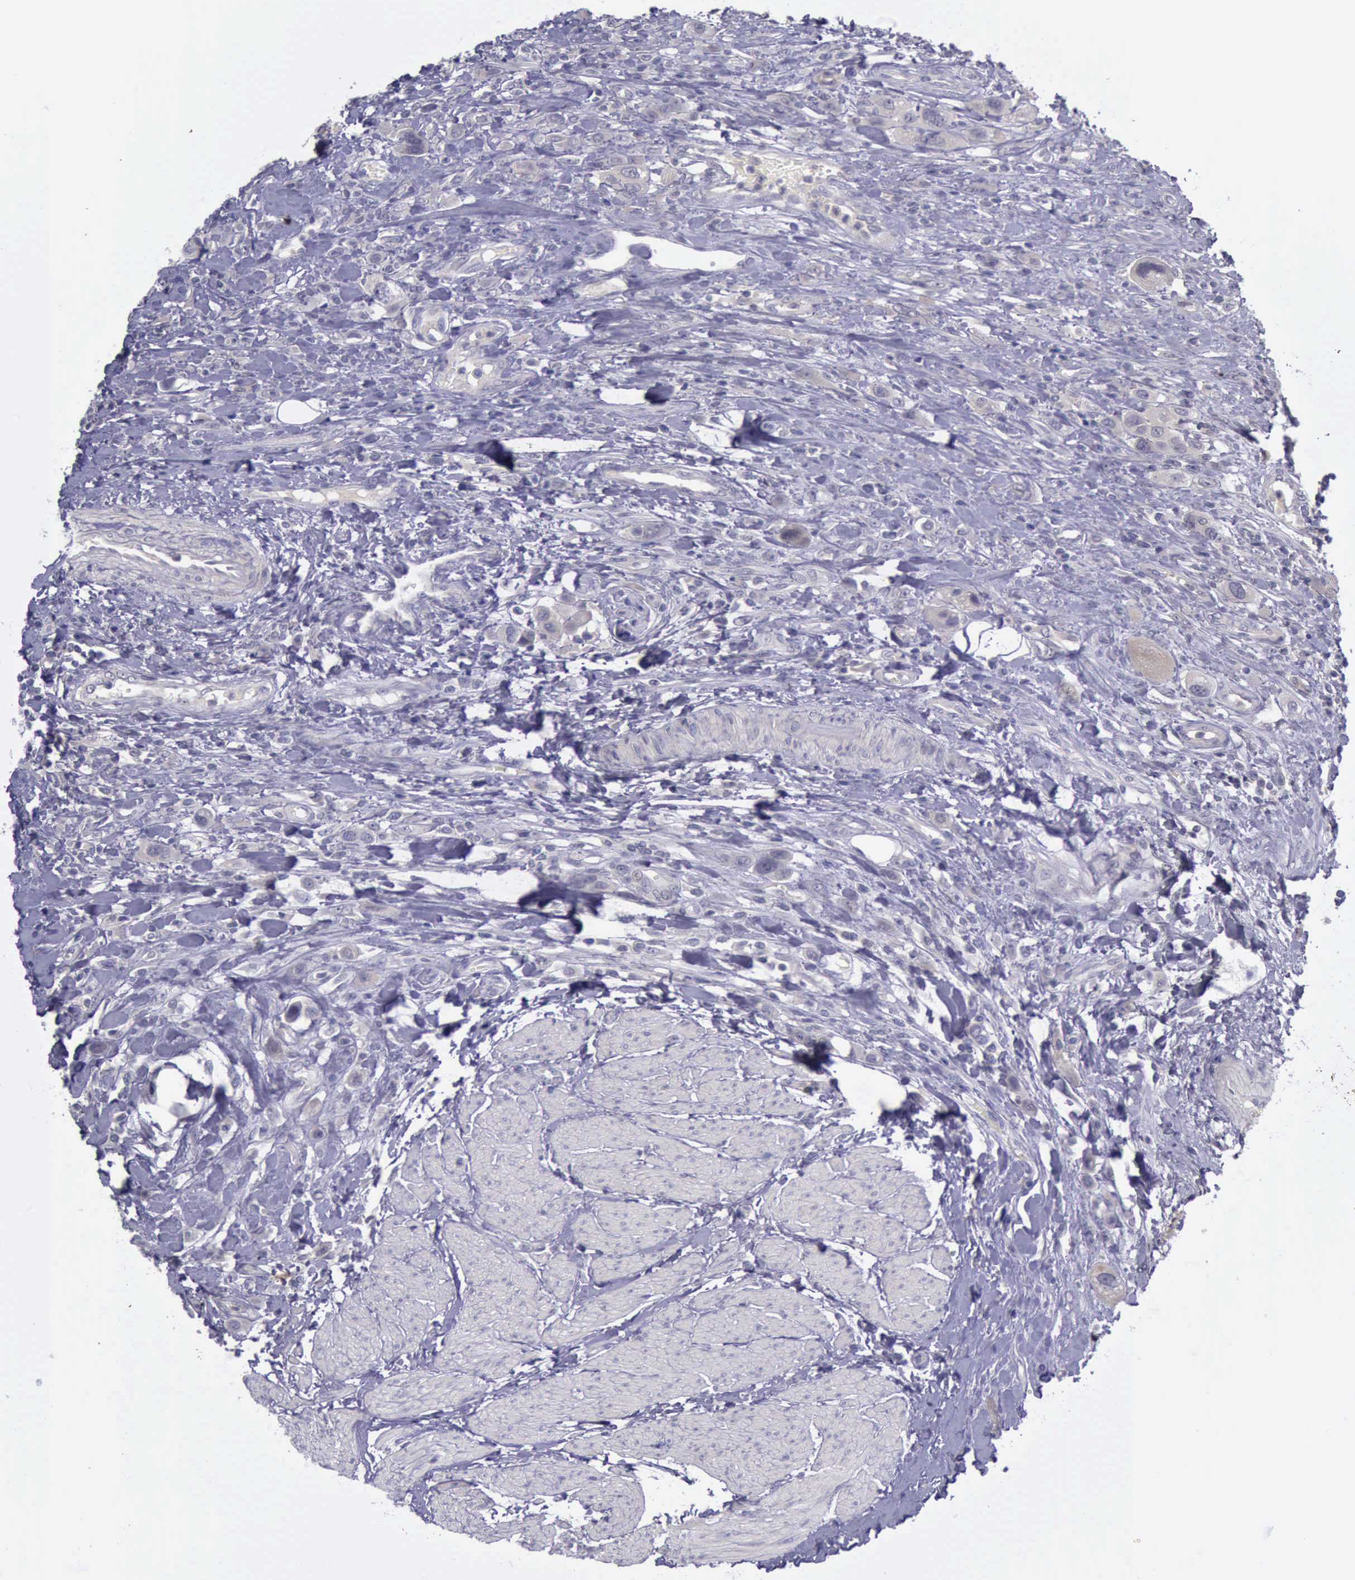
{"staining": {"intensity": "negative", "quantity": "none", "location": "none"}, "tissue": "urothelial cancer", "cell_type": "Tumor cells", "image_type": "cancer", "snomed": [{"axis": "morphology", "description": "Urothelial carcinoma, High grade"}, {"axis": "topography", "description": "Urinary bladder"}], "caption": "Tumor cells are negative for protein expression in human high-grade urothelial carcinoma. Brightfield microscopy of IHC stained with DAB (brown) and hematoxylin (blue), captured at high magnification.", "gene": "ARNT2", "patient": {"sex": "male", "age": 50}}